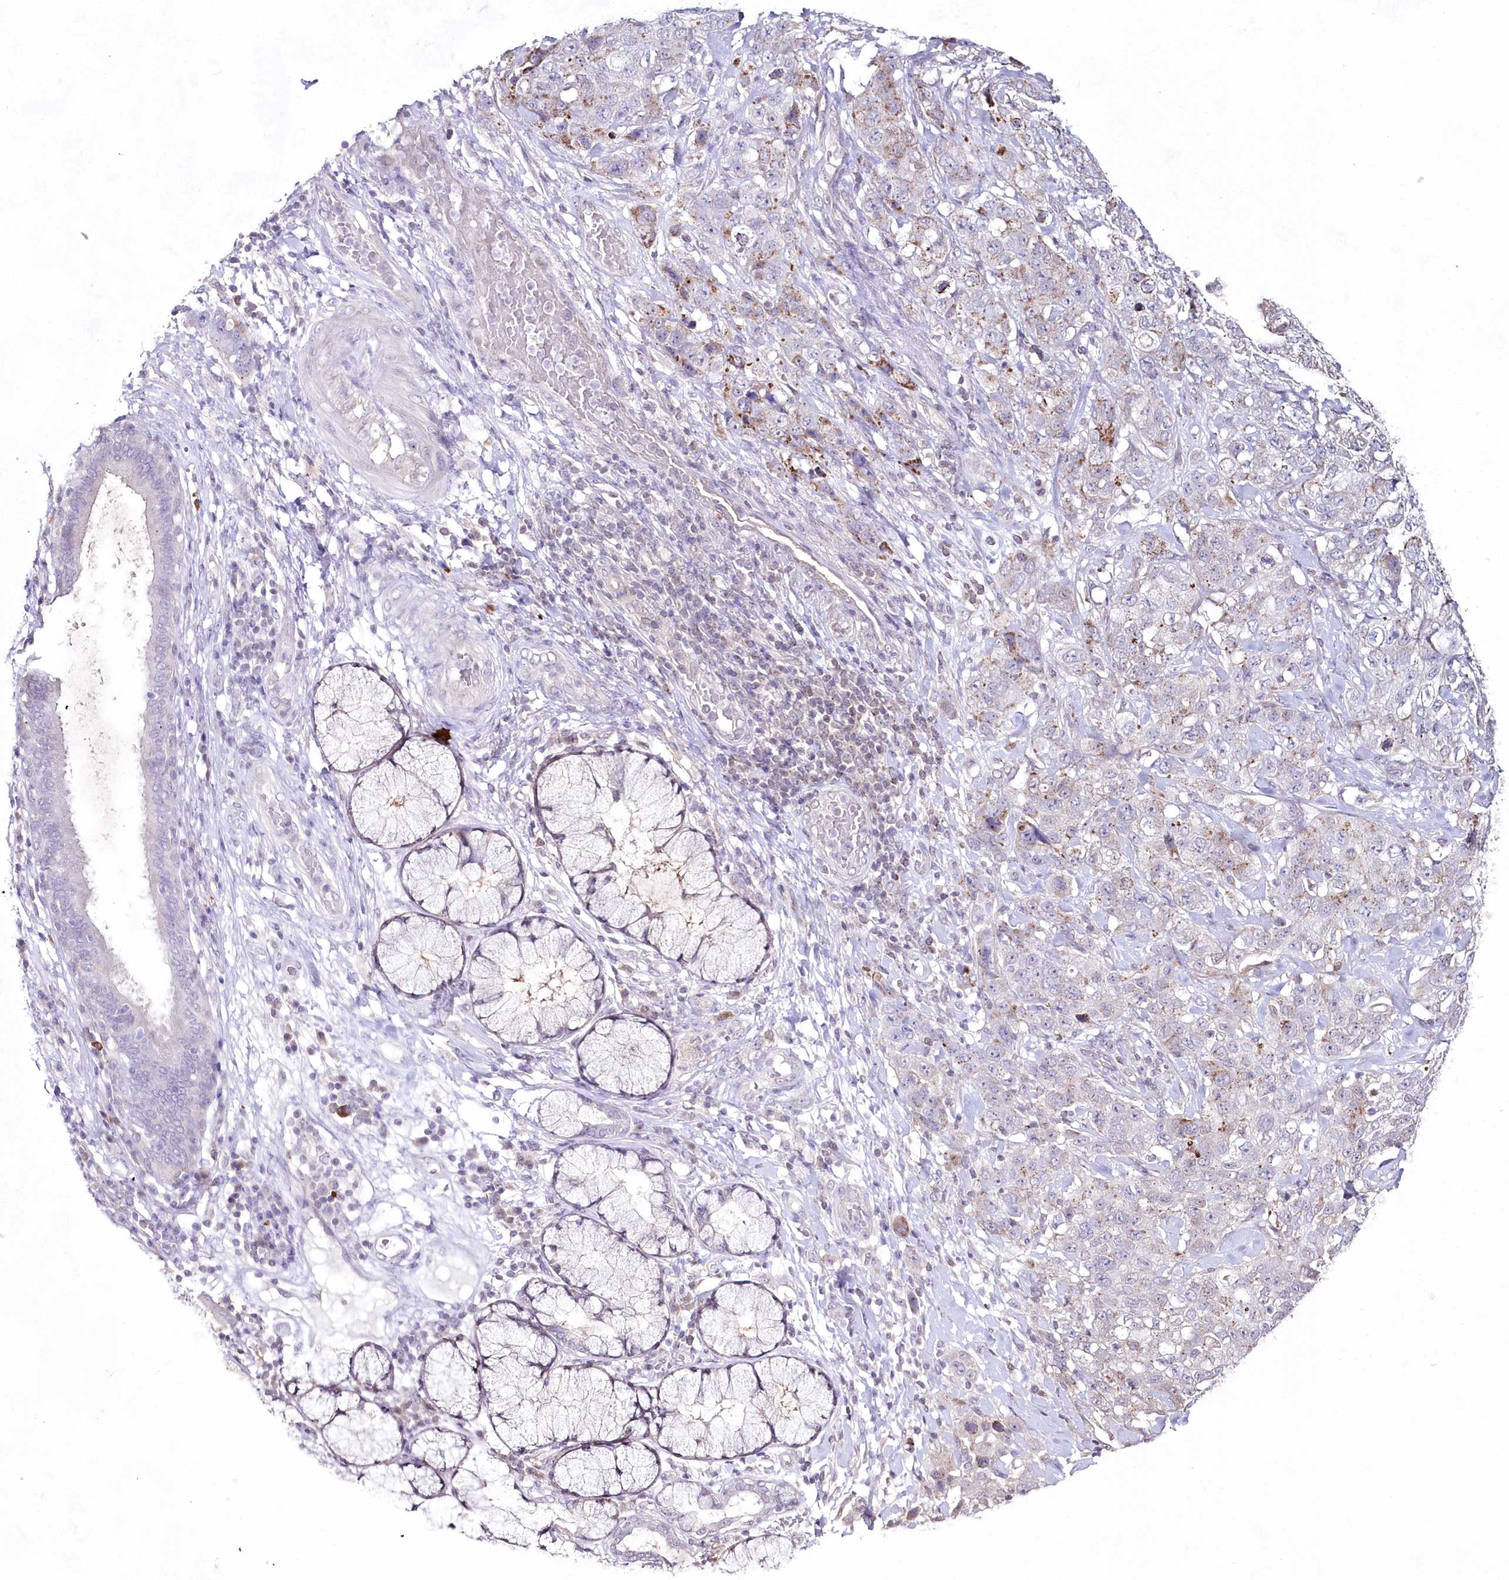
{"staining": {"intensity": "weak", "quantity": "<25%", "location": "cytoplasmic/membranous"}, "tissue": "stomach cancer", "cell_type": "Tumor cells", "image_type": "cancer", "snomed": [{"axis": "morphology", "description": "Adenocarcinoma, NOS"}, {"axis": "topography", "description": "Stomach"}], "caption": "Protein analysis of stomach cancer demonstrates no significant staining in tumor cells. (DAB immunohistochemistry (IHC), high magnification).", "gene": "IMPA1", "patient": {"sex": "male", "age": 48}}